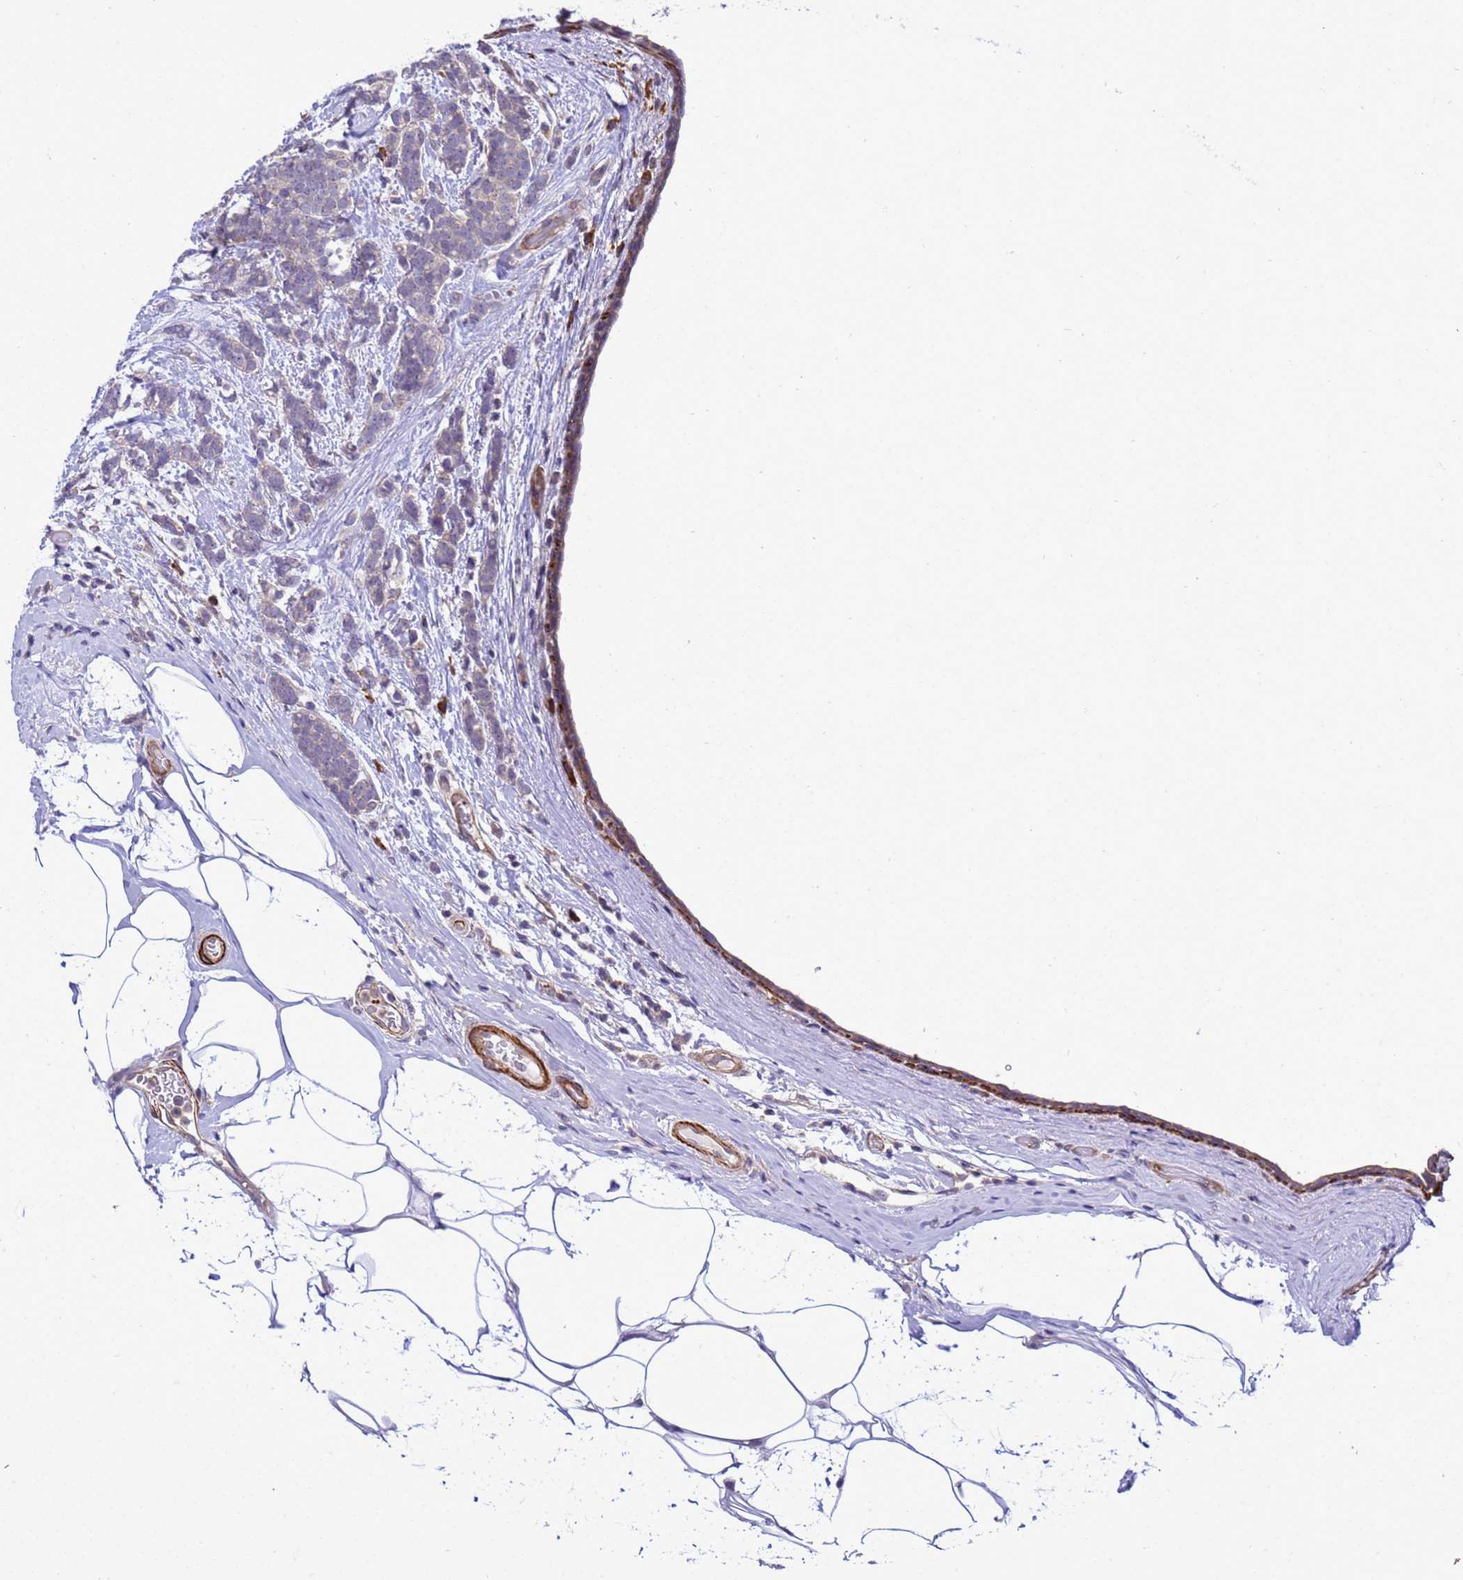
{"staining": {"intensity": "negative", "quantity": "none", "location": "none"}, "tissue": "breast cancer", "cell_type": "Tumor cells", "image_type": "cancer", "snomed": [{"axis": "morphology", "description": "Lobular carcinoma"}, {"axis": "topography", "description": "Breast"}], "caption": "DAB immunohistochemical staining of breast cancer (lobular carcinoma) displays no significant staining in tumor cells.", "gene": "GEN1", "patient": {"sex": "female", "age": 58}}